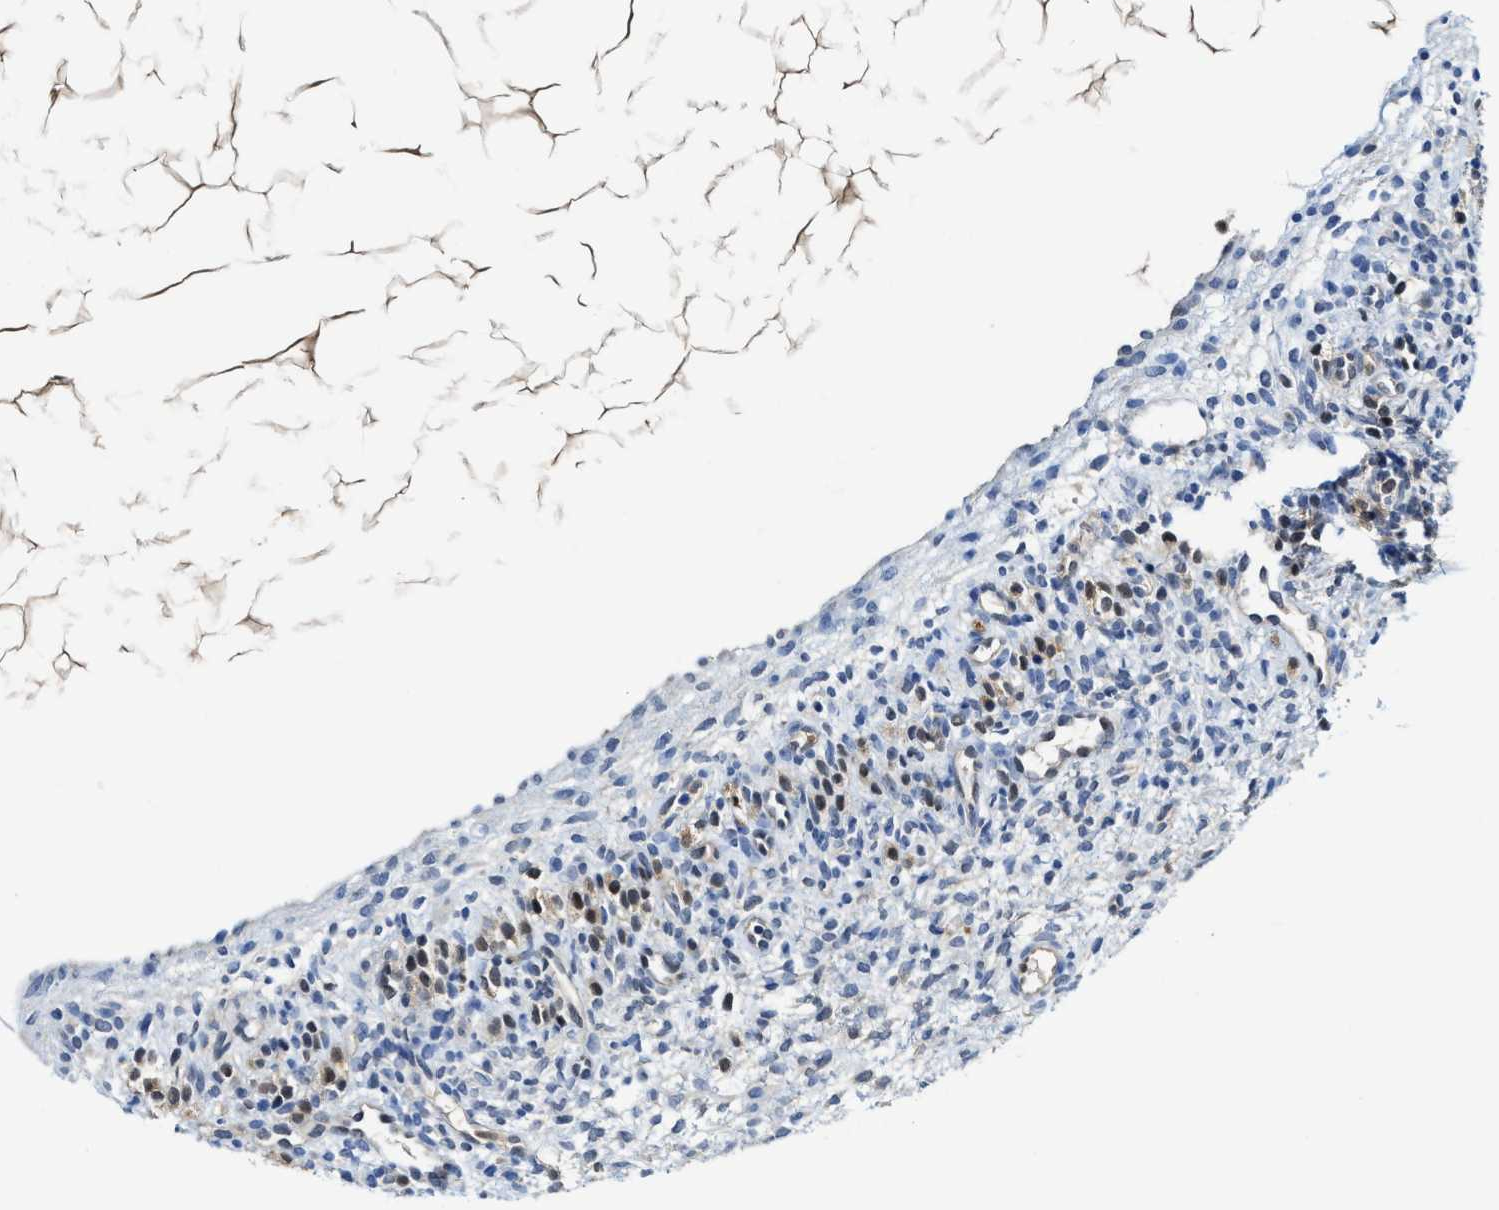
{"staining": {"intensity": "moderate", "quantity": "25%-75%", "location": "nuclear"}, "tissue": "ovary", "cell_type": "Ovarian stroma cells", "image_type": "normal", "snomed": [{"axis": "morphology", "description": "Normal tissue, NOS"}, {"axis": "morphology", "description": "Cyst, NOS"}, {"axis": "topography", "description": "Ovary"}], "caption": "Ovary stained with IHC shows moderate nuclear staining in about 25%-75% of ovarian stroma cells.", "gene": "LTA4H", "patient": {"sex": "female", "age": 18}}